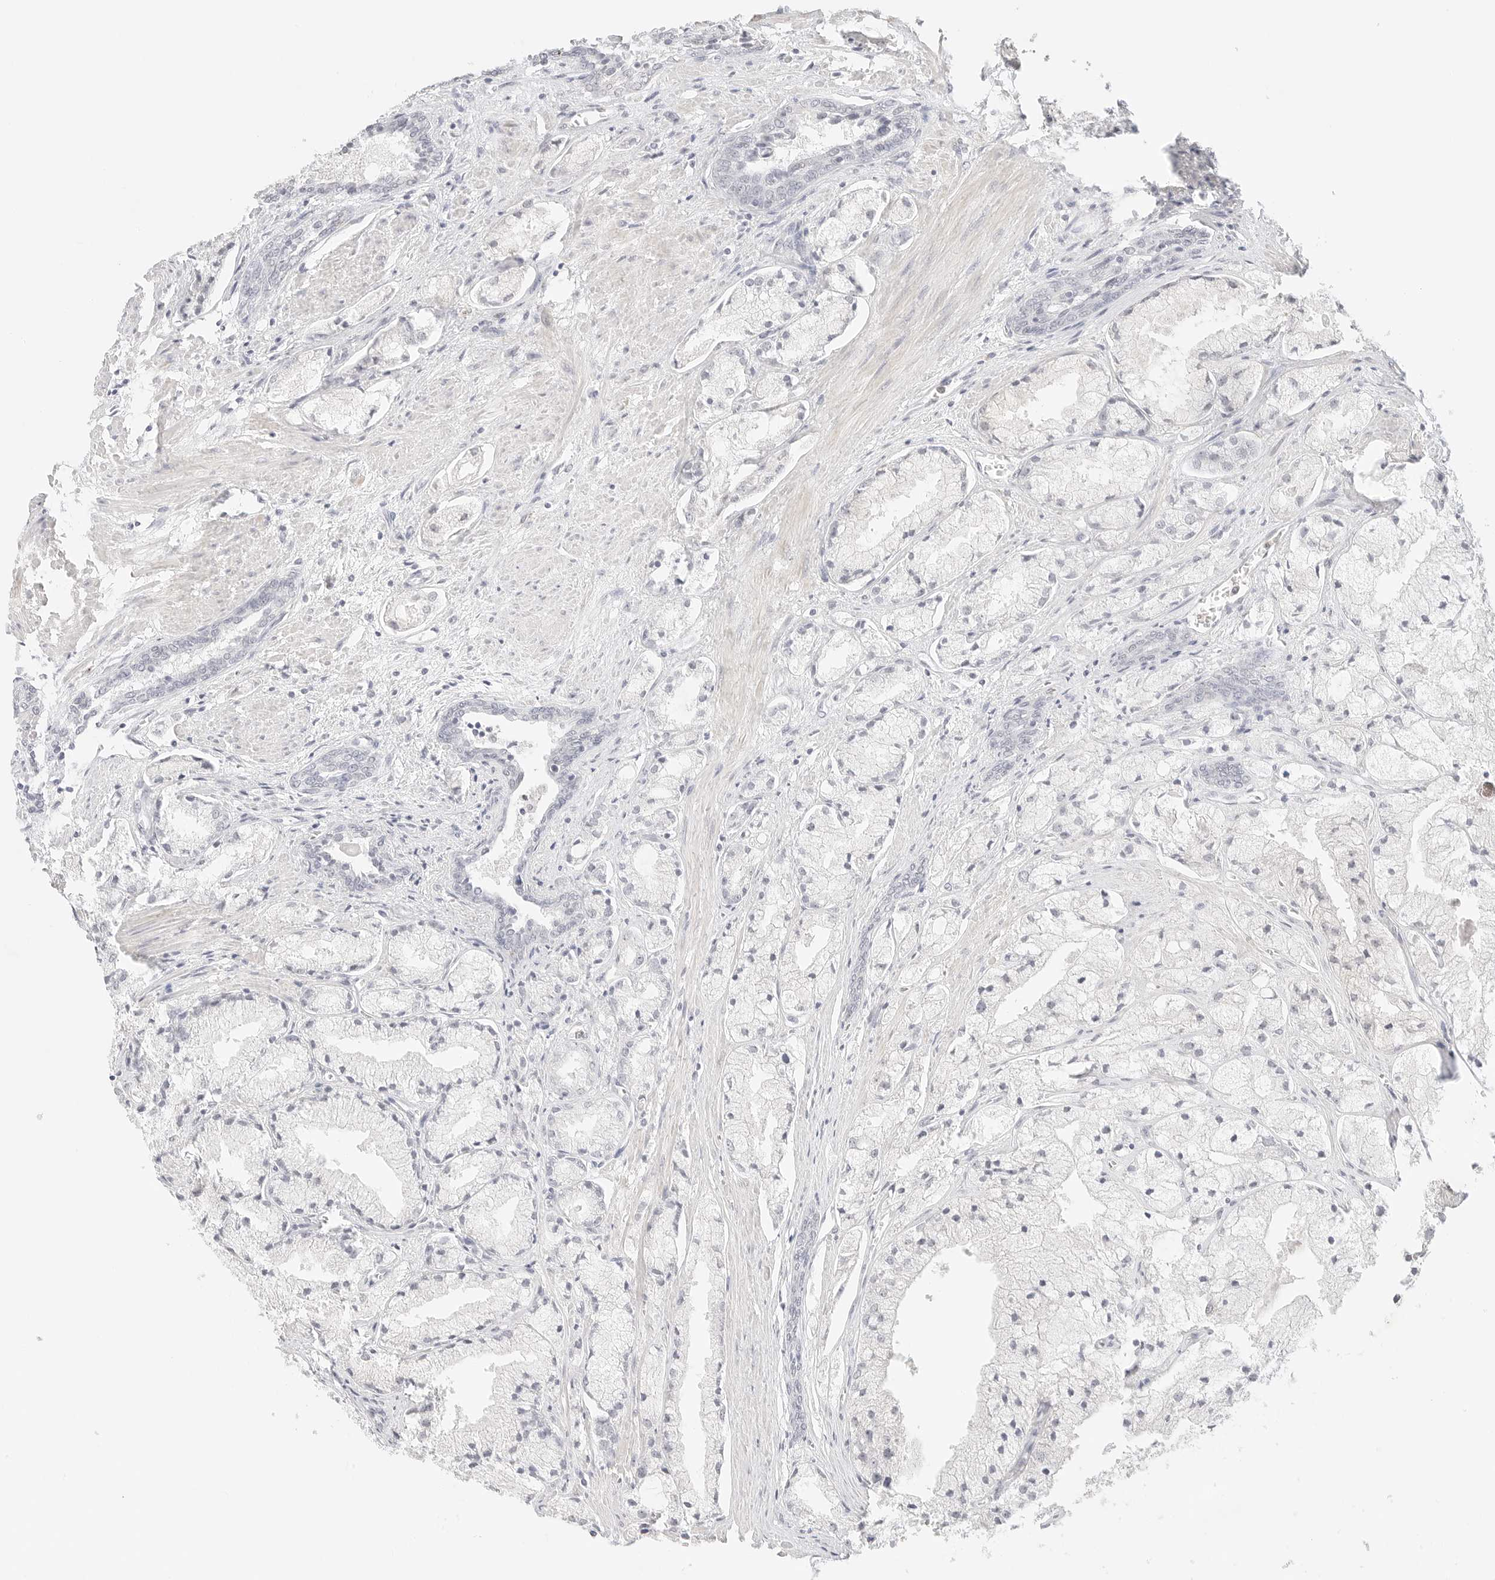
{"staining": {"intensity": "negative", "quantity": "none", "location": "none"}, "tissue": "prostate cancer", "cell_type": "Tumor cells", "image_type": "cancer", "snomed": [{"axis": "morphology", "description": "Adenocarcinoma, High grade"}, {"axis": "topography", "description": "Prostate"}], "caption": "High power microscopy histopathology image of an immunohistochemistry (IHC) histopathology image of prostate cancer, revealing no significant positivity in tumor cells.", "gene": "GNAS", "patient": {"sex": "male", "age": 50}}